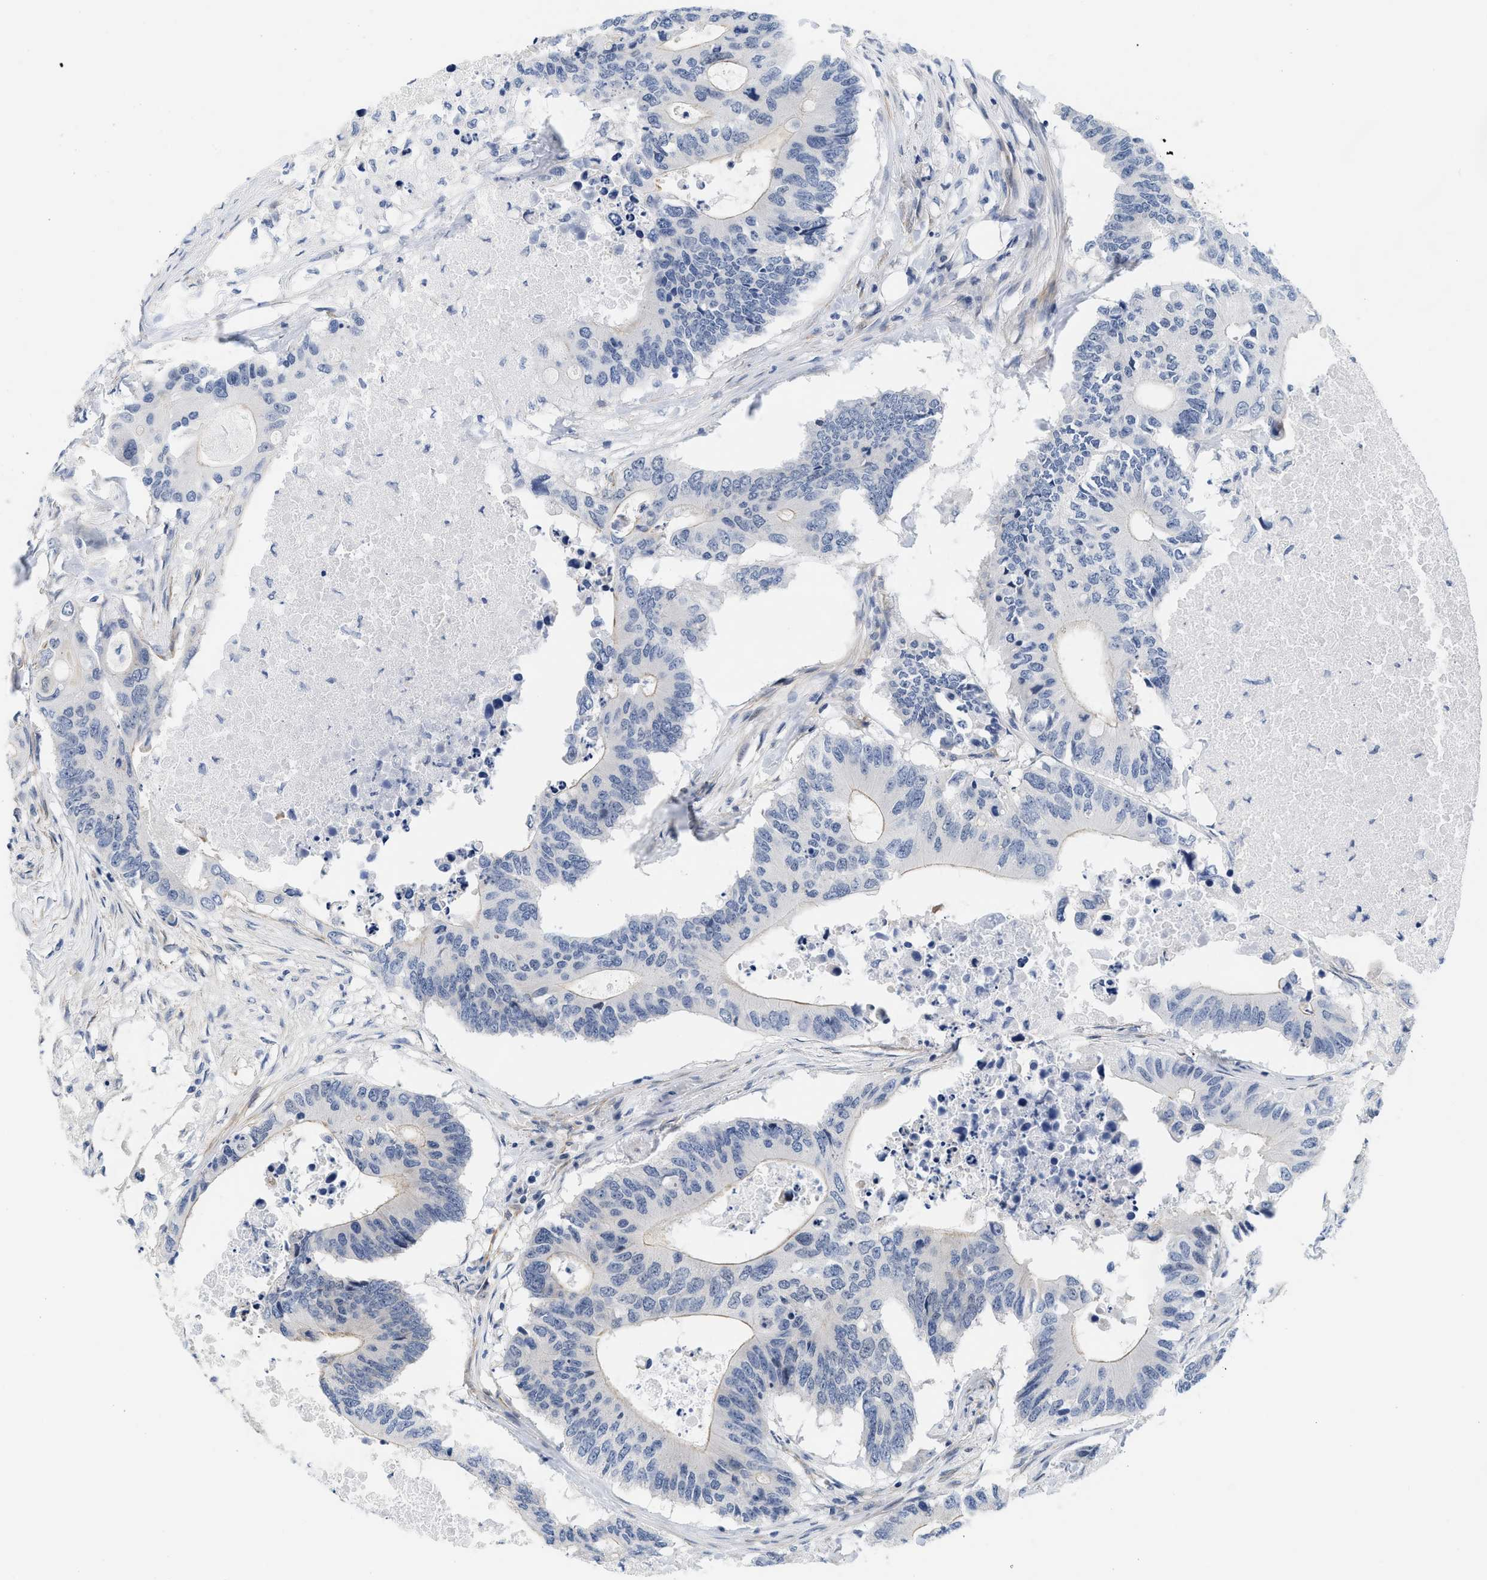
{"staining": {"intensity": "negative", "quantity": "none", "location": "none"}, "tissue": "colorectal cancer", "cell_type": "Tumor cells", "image_type": "cancer", "snomed": [{"axis": "morphology", "description": "Adenocarcinoma, NOS"}, {"axis": "topography", "description": "Colon"}], "caption": "Immunohistochemistry (IHC) histopathology image of colorectal cancer stained for a protein (brown), which reveals no positivity in tumor cells.", "gene": "GPRASP2", "patient": {"sex": "male", "age": 71}}